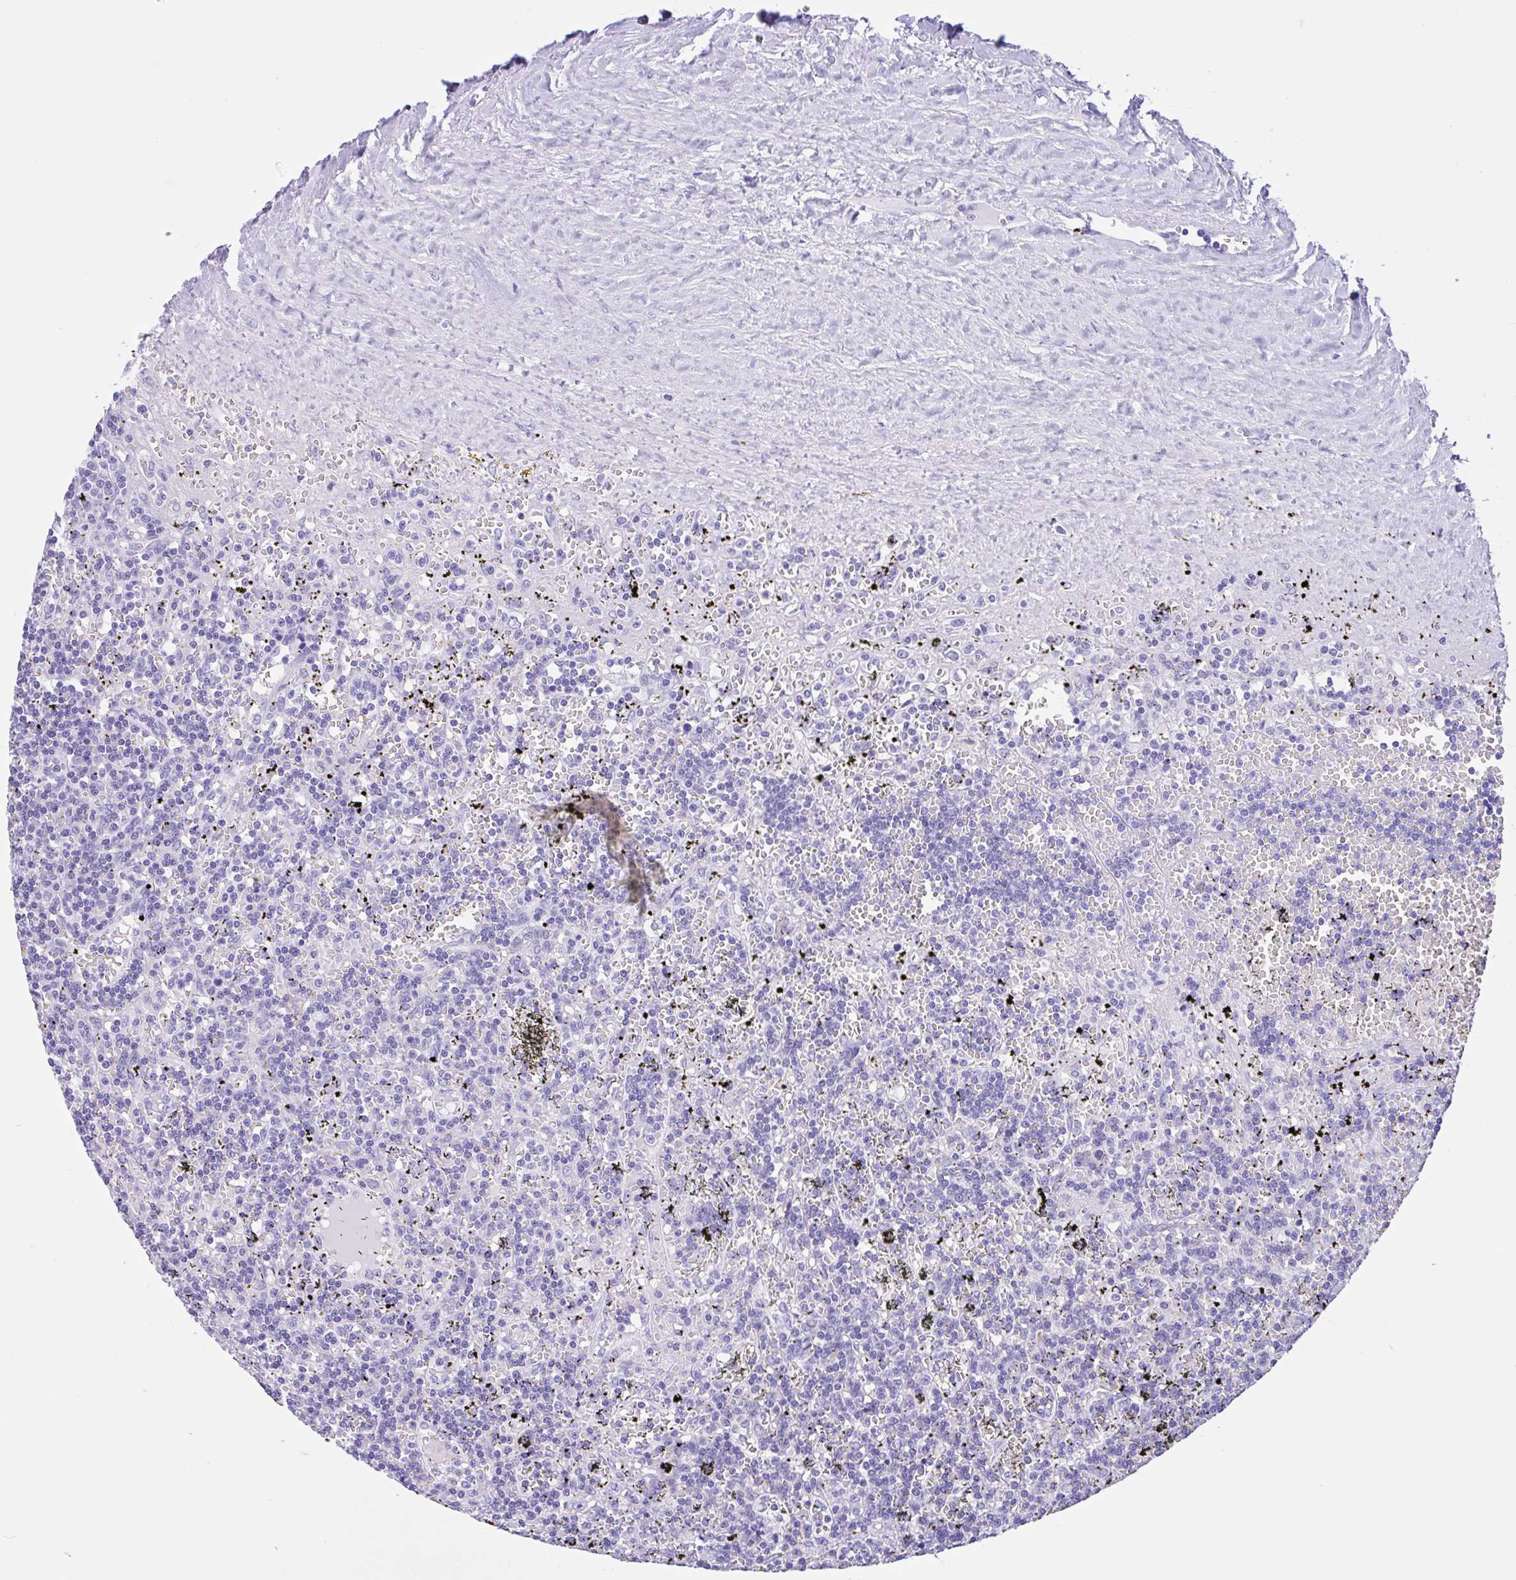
{"staining": {"intensity": "negative", "quantity": "none", "location": "none"}, "tissue": "lymphoma", "cell_type": "Tumor cells", "image_type": "cancer", "snomed": [{"axis": "morphology", "description": "Malignant lymphoma, non-Hodgkin's type, Low grade"}, {"axis": "topography", "description": "Spleen"}], "caption": "Immunohistochemistry (IHC) of human lymphoma shows no expression in tumor cells.", "gene": "IAPP", "patient": {"sex": "male", "age": 60}}